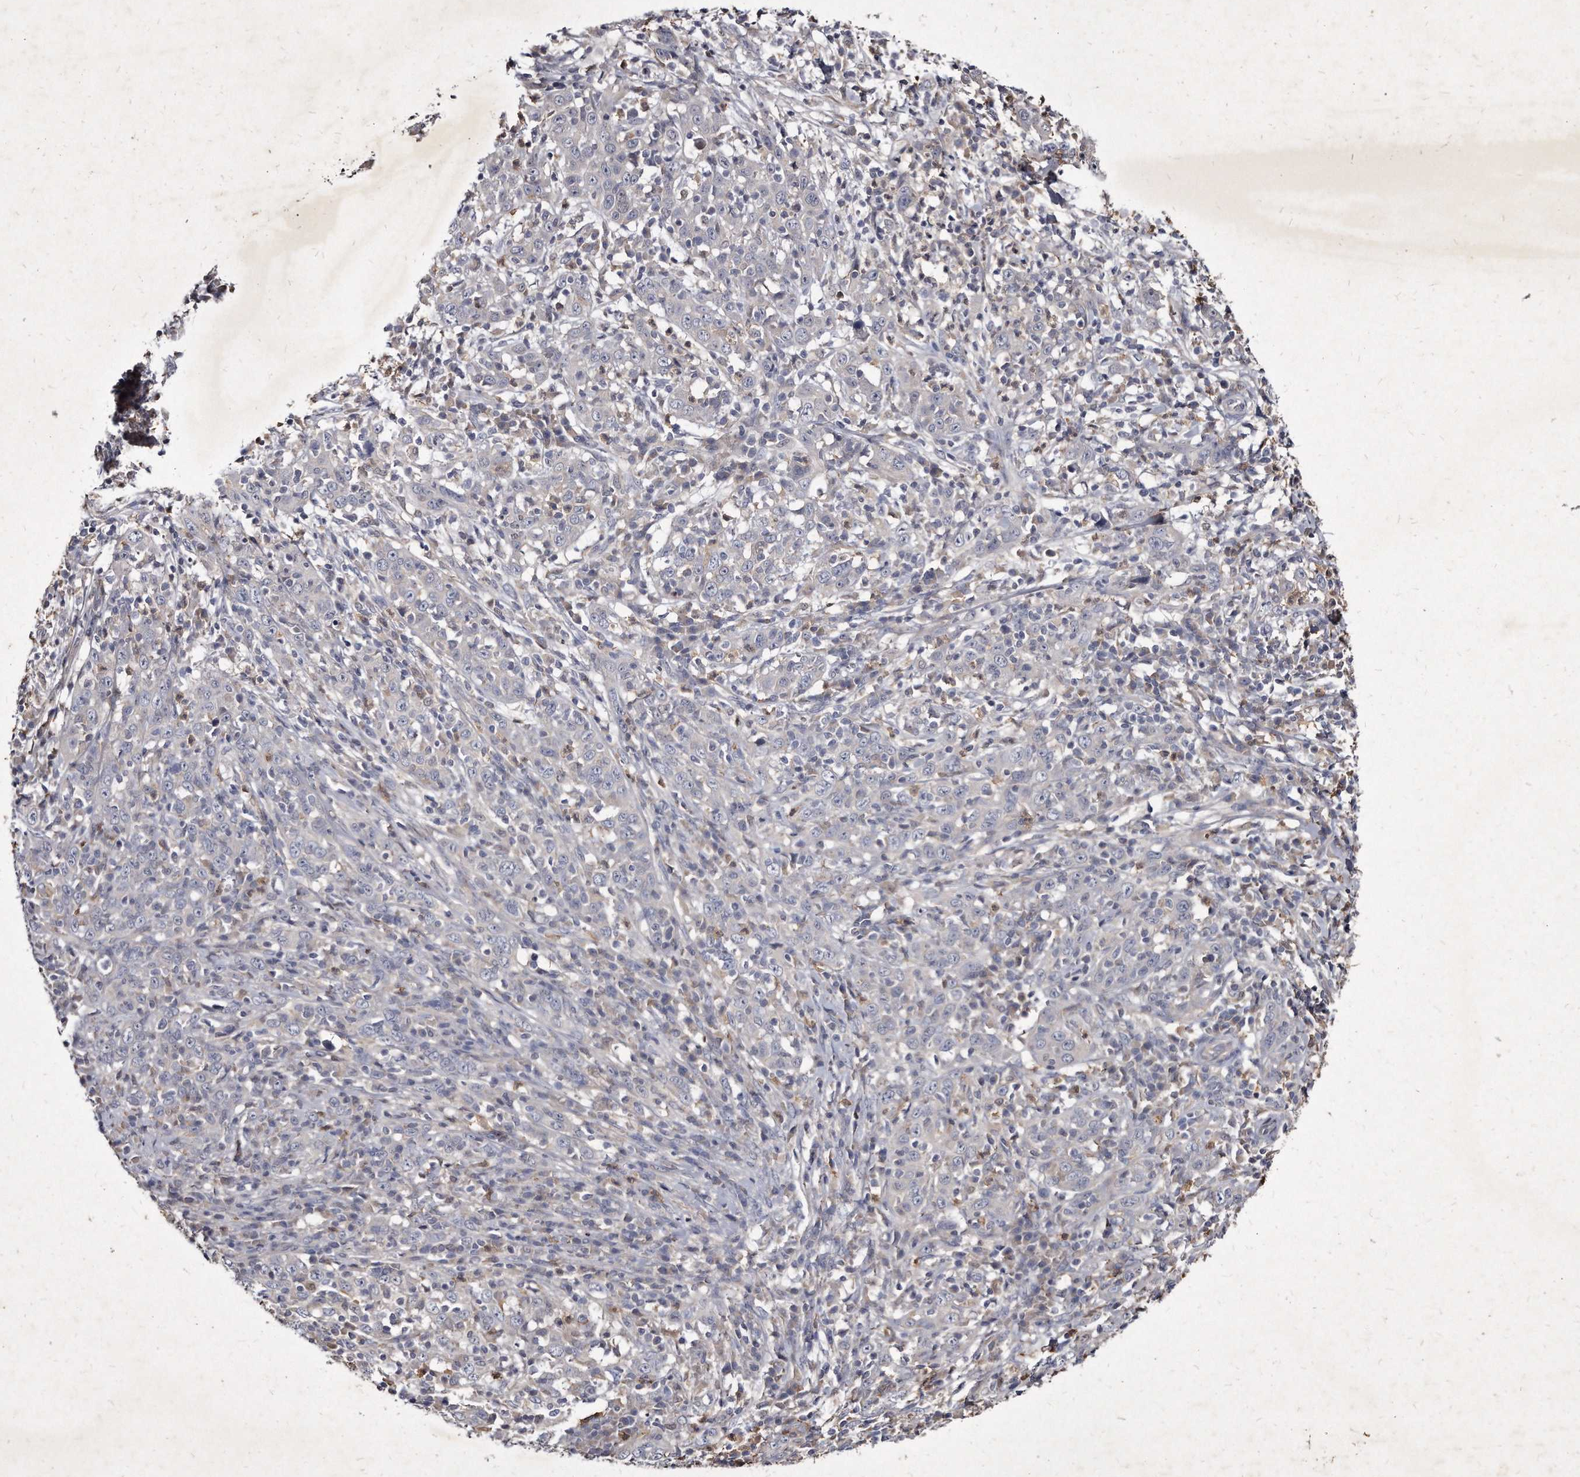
{"staining": {"intensity": "negative", "quantity": "none", "location": "none"}, "tissue": "cervical cancer", "cell_type": "Tumor cells", "image_type": "cancer", "snomed": [{"axis": "morphology", "description": "Squamous cell carcinoma, NOS"}, {"axis": "topography", "description": "Cervix"}], "caption": "Immunohistochemistry (IHC) micrograph of neoplastic tissue: human cervical cancer stained with DAB reveals no significant protein staining in tumor cells.", "gene": "KLHDC3", "patient": {"sex": "female", "age": 46}}